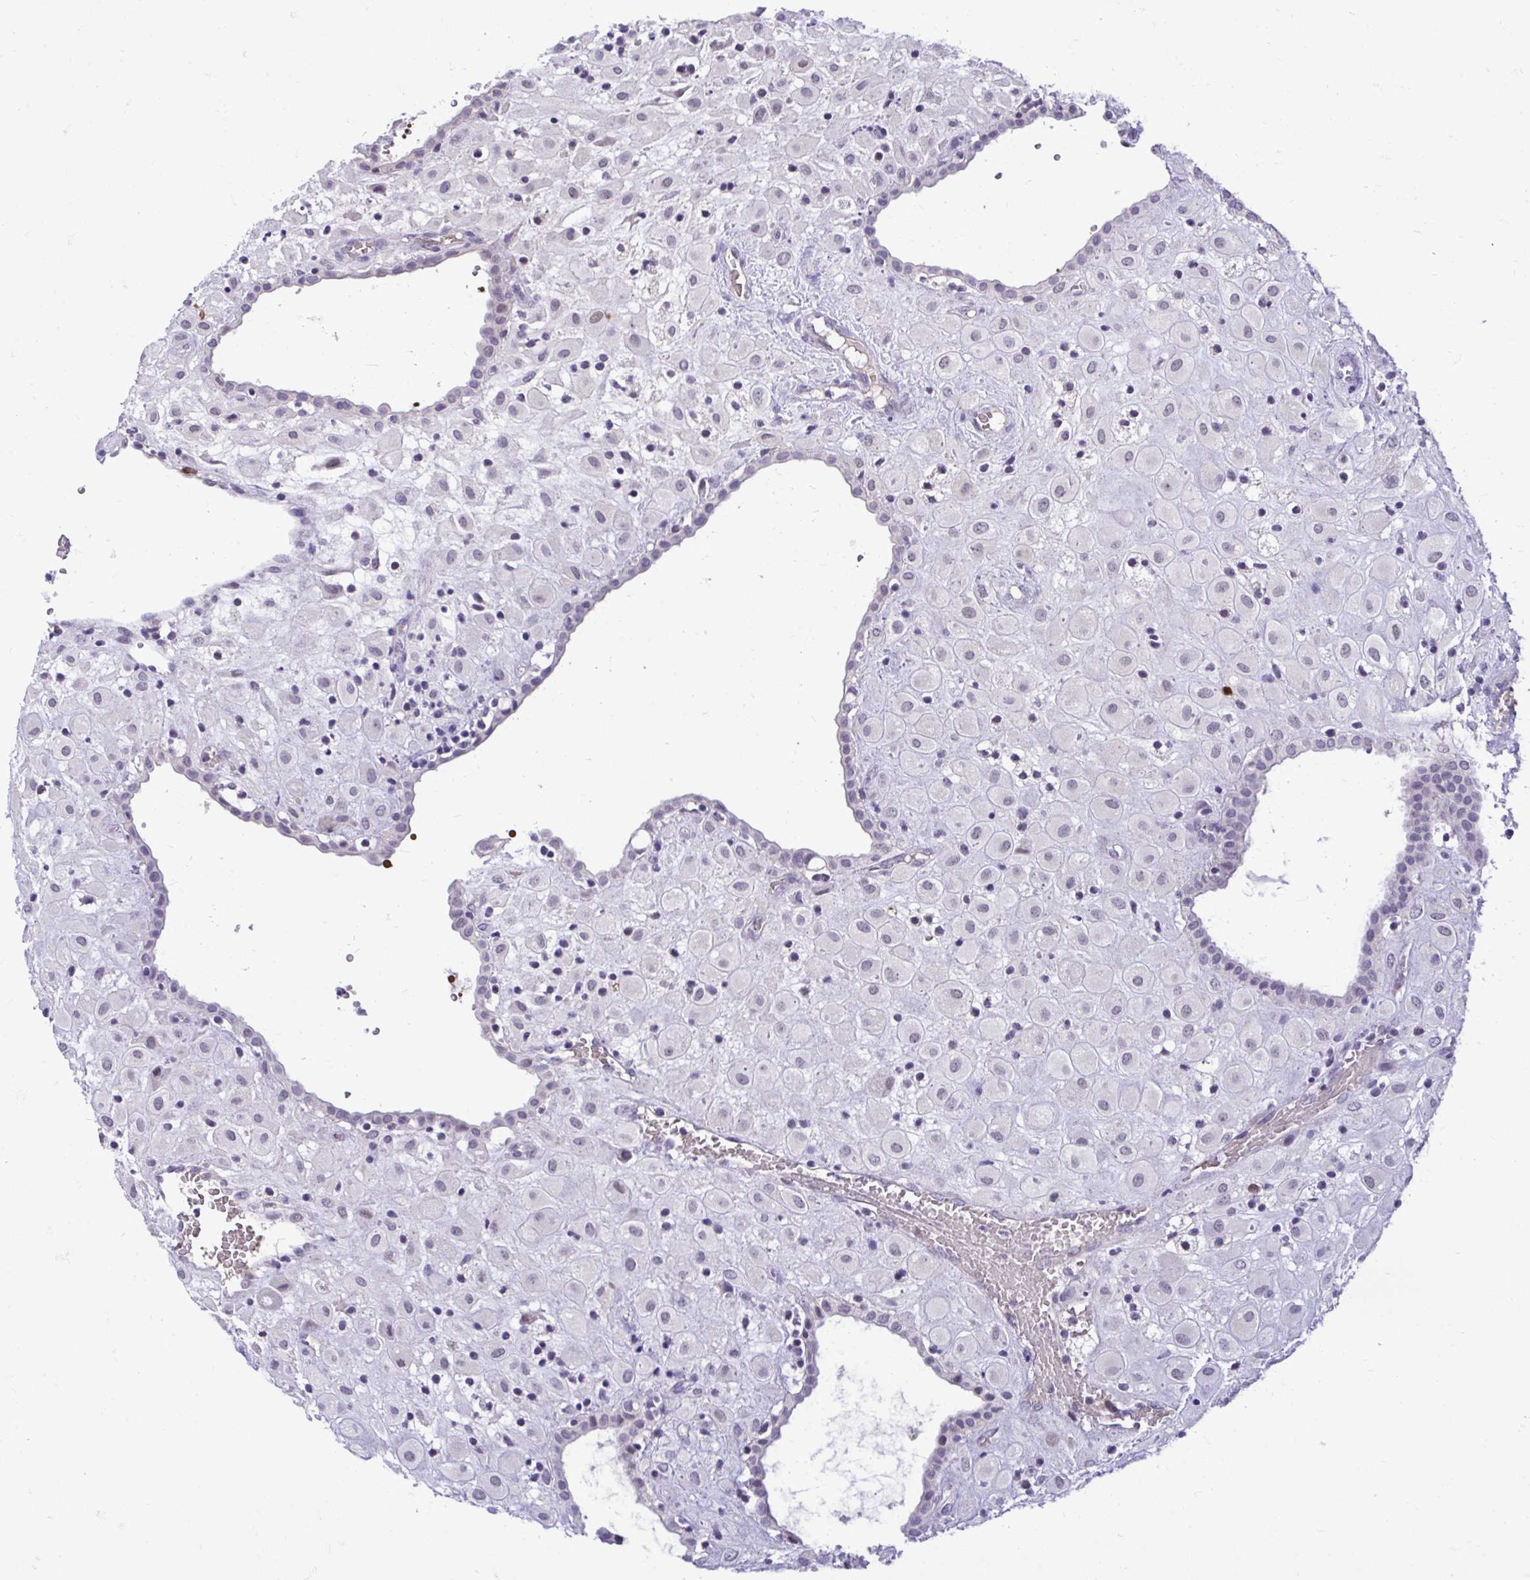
{"staining": {"intensity": "negative", "quantity": "none", "location": "none"}, "tissue": "placenta", "cell_type": "Decidual cells", "image_type": "normal", "snomed": [{"axis": "morphology", "description": "Normal tissue, NOS"}, {"axis": "topography", "description": "Placenta"}], "caption": "Protein analysis of benign placenta displays no significant positivity in decidual cells. Nuclei are stained in blue.", "gene": "CDC20", "patient": {"sex": "female", "age": 24}}